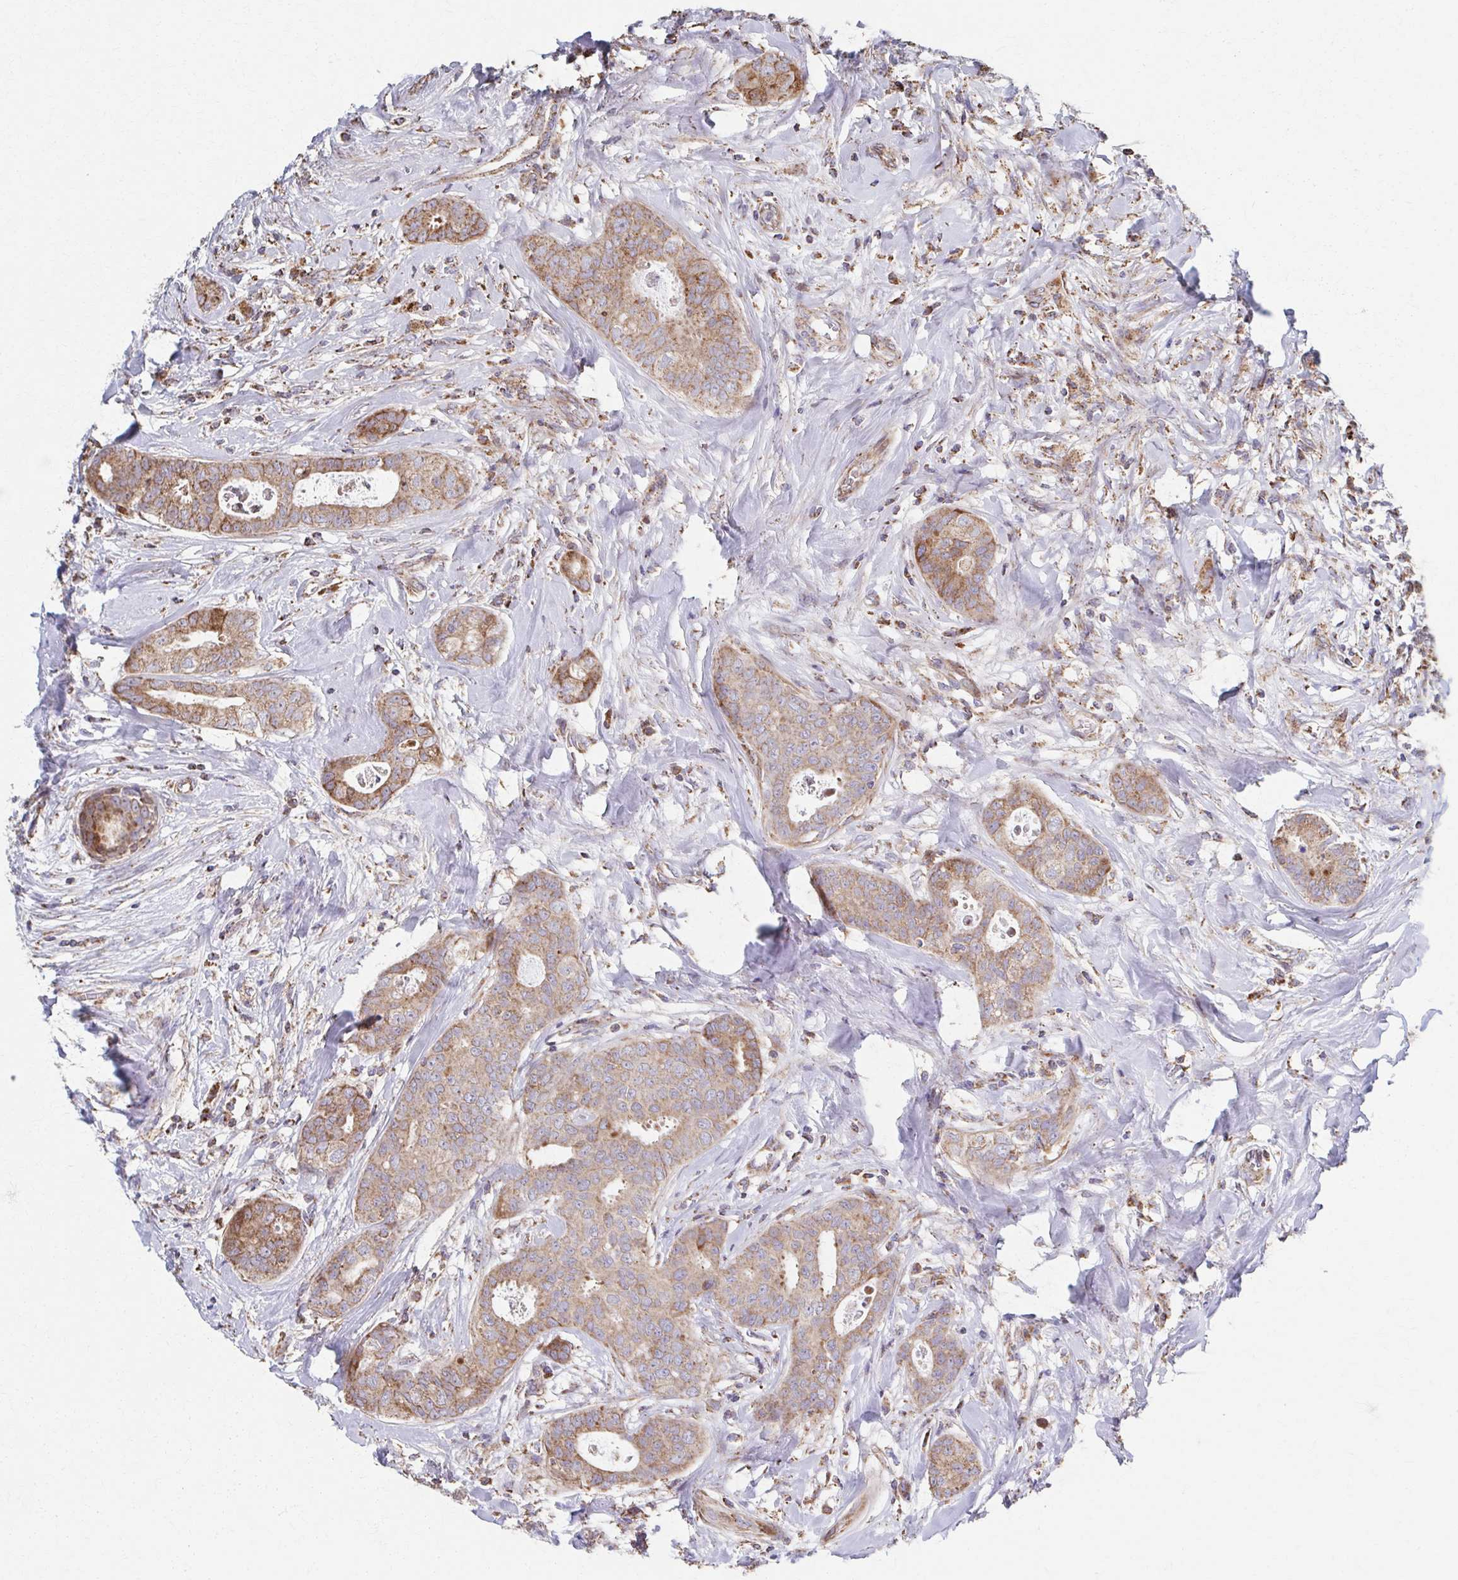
{"staining": {"intensity": "moderate", "quantity": ">75%", "location": "cytoplasmic/membranous"}, "tissue": "breast cancer", "cell_type": "Tumor cells", "image_type": "cancer", "snomed": [{"axis": "morphology", "description": "Duct carcinoma"}, {"axis": "topography", "description": "Breast"}], "caption": "Immunohistochemistry (DAB) staining of intraductal carcinoma (breast) displays moderate cytoplasmic/membranous protein expression in approximately >75% of tumor cells. (Brightfield microscopy of DAB IHC at high magnification).", "gene": "SAT1", "patient": {"sex": "female", "age": 45}}